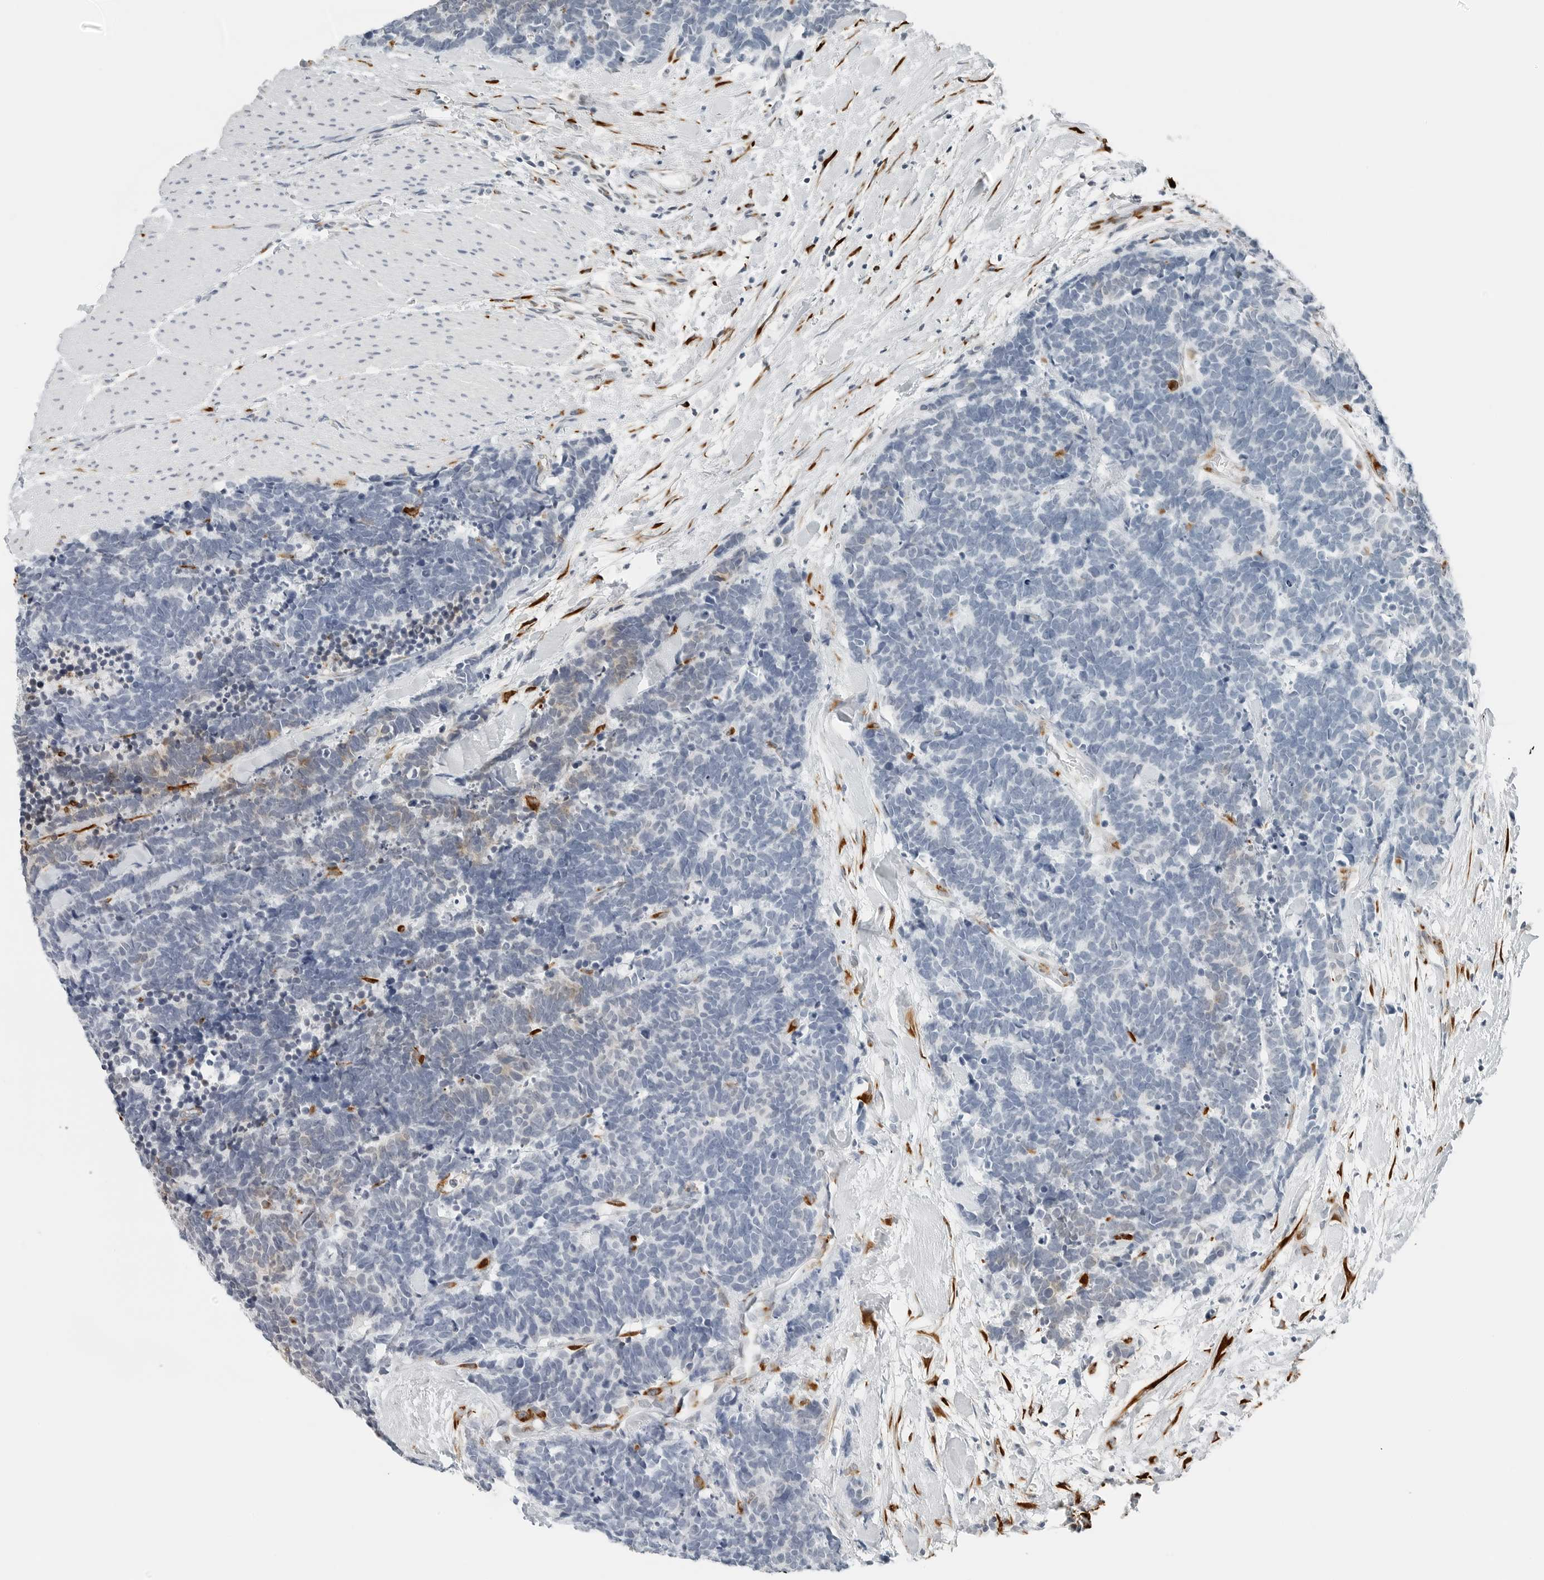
{"staining": {"intensity": "weak", "quantity": "<25%", "location": "cytoplasmic/membranous"}, "tissue": "carcinoid", "cell_type": "Tumor cells", "image_type": "cancer", "snomed": [{"axis": "morphology", "description": "Carcinoma, NOS"}, {"axis": "morphology", "description": "Carcinoid, malignant, NOS"}, {"axis": "topography", "description": "Urinary bladder"}], "caption": "There is no significant expression in tumor cells of carcinoma.", "gene": "P4HA2", "patient": {"sex": "male", "age": 57}}